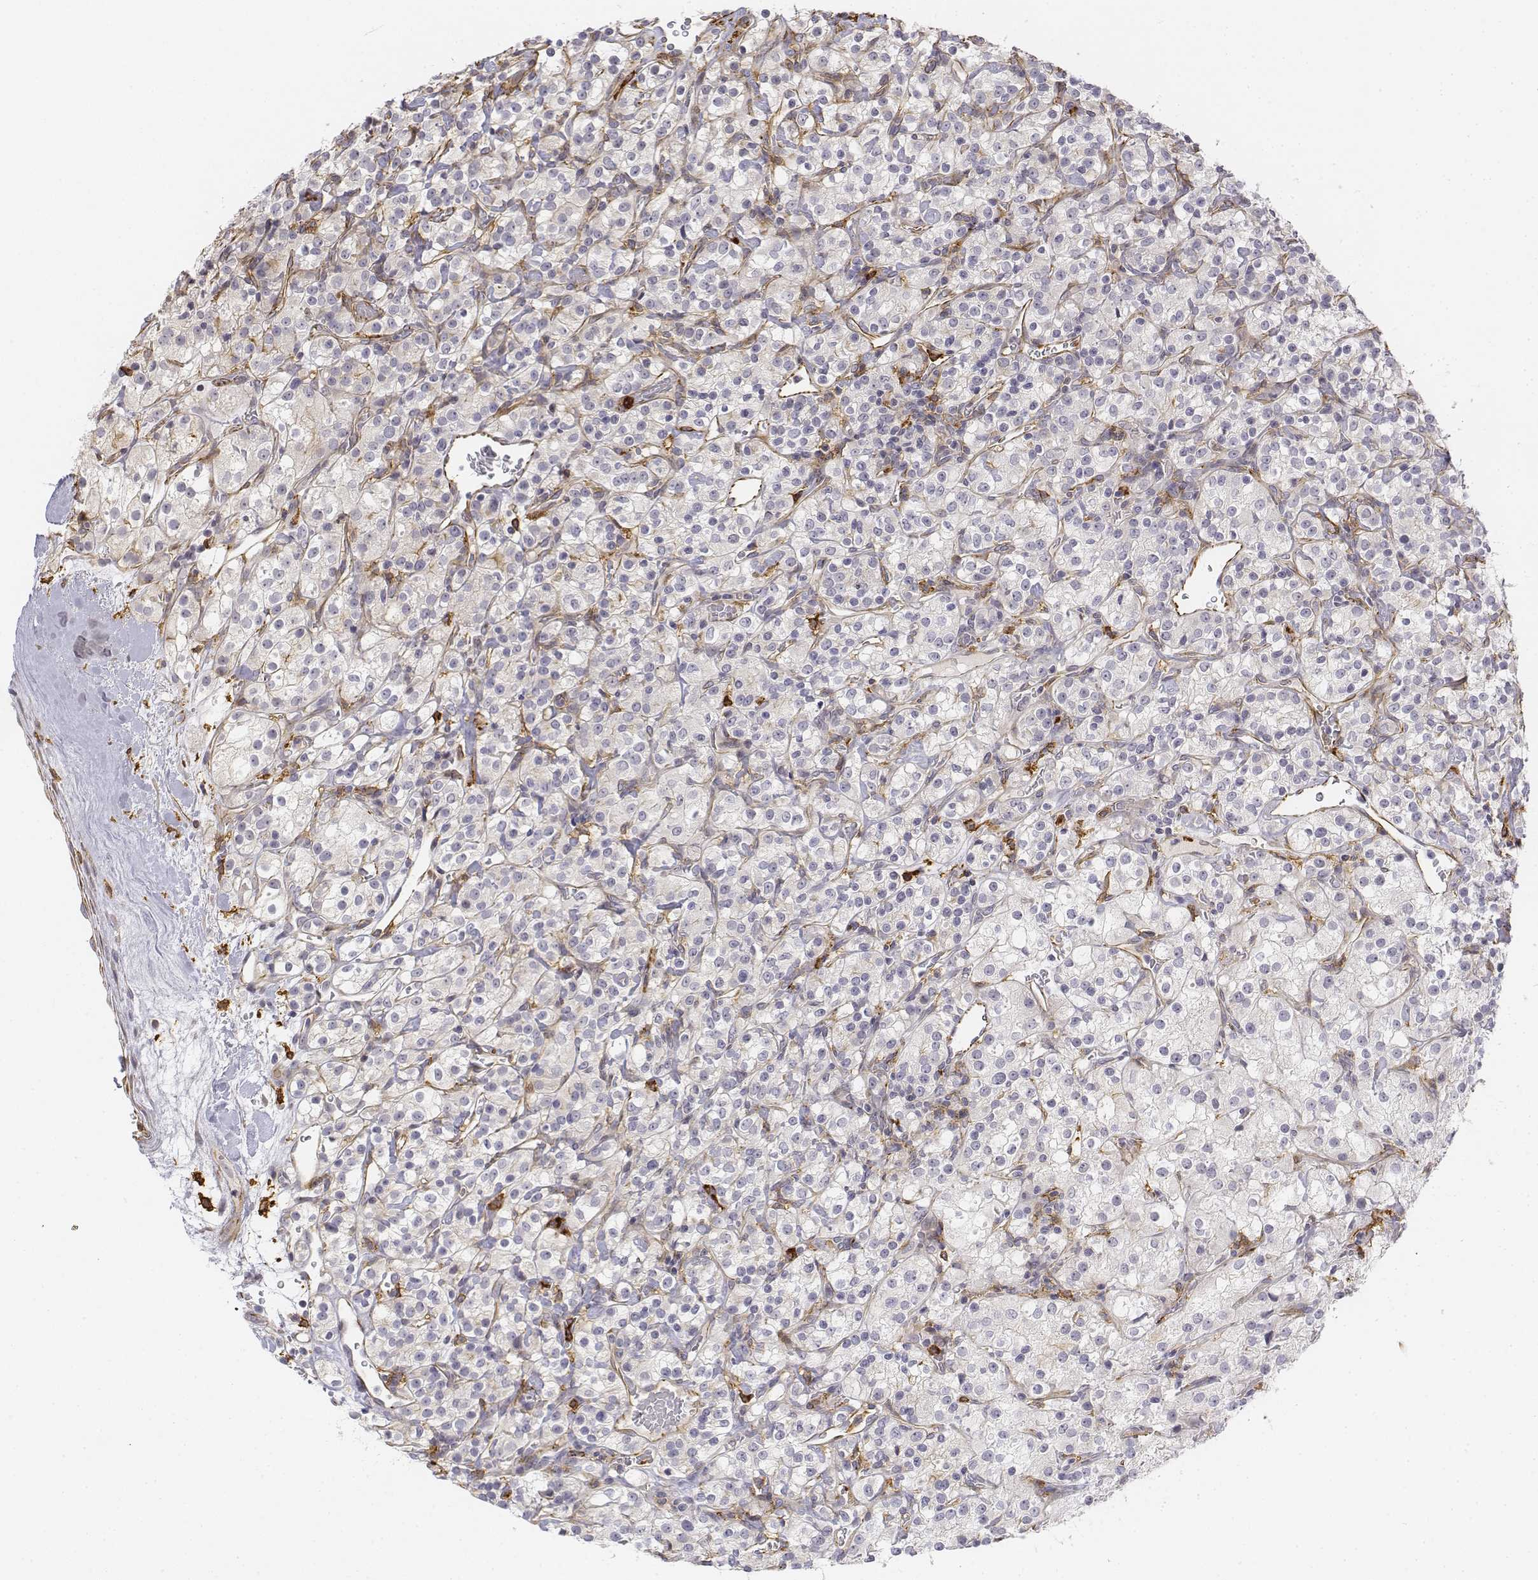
{"staining": {"intensity": "negative", "quantity": "none", "location": "none"}, "tissue": "renal cancer", "cell_type": "Tumor cells", "image_type": "cancer", "snomed": [{"axis": "morphology", "description": "Adenocarcinoma, NOS"}, {"axis": "topography", "description": "Kidney"}], "caption": "Tumor cells show no significant protein positivity in renal adenocarcinoma. (DAB (3,3'-diaminobenzidine) immunohistochemistry (IHC), high magnification).", "gene": "CD14", "patient": {"sex": "male", "age": 77}}